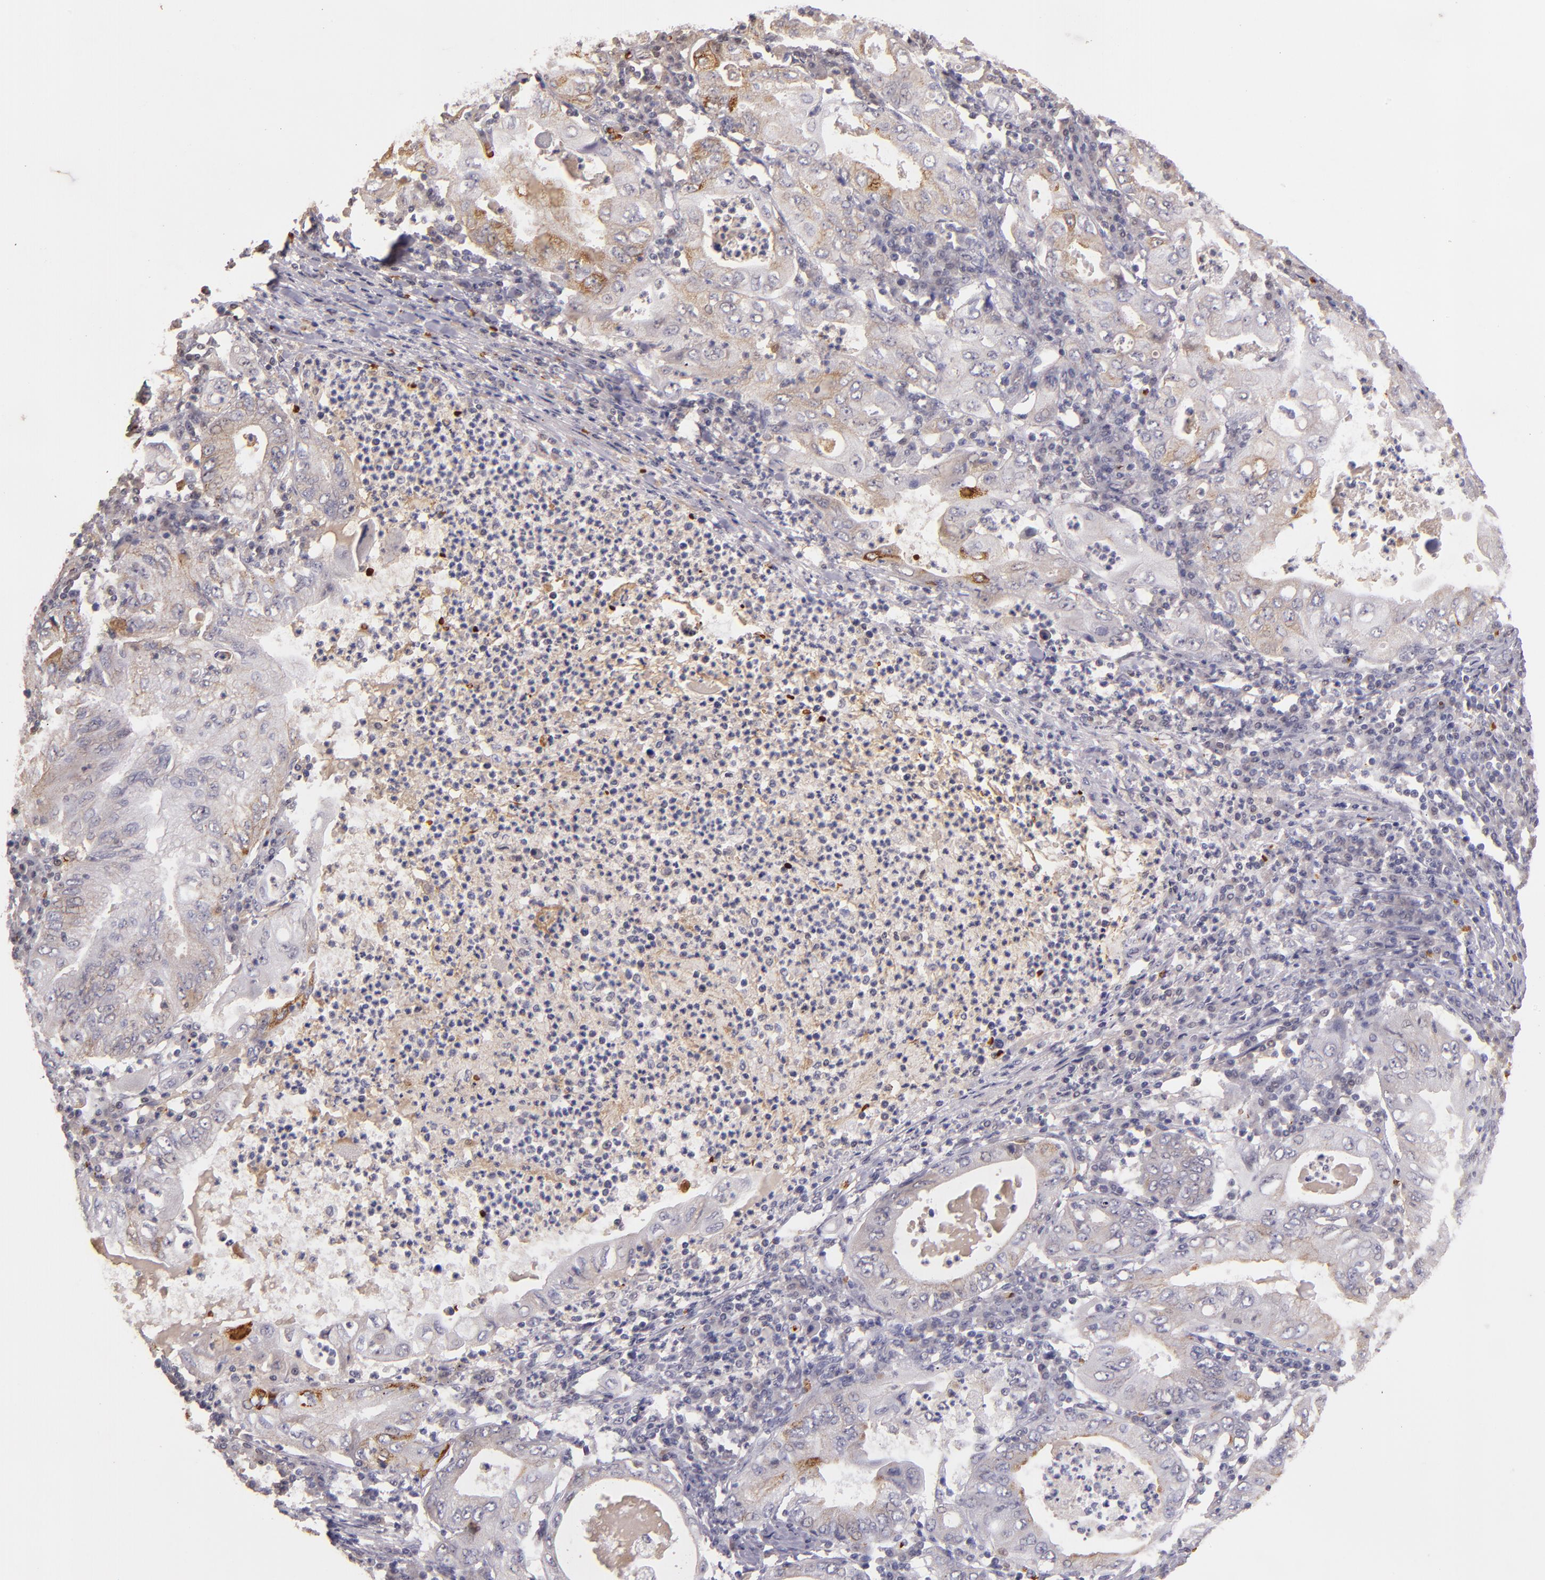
{"staining": {"intensity": "moderate", "quantity": "<25%", "location": "cytoplasmic/membranous"}, "tissue": "stomach cancer", "cell_type": "Tumor cells", "image_type": "cancer", "snomed": [{"axis": "morphology", "description": "Normal tissue, NOS"}, {"axis": "morphology", "description": "Adenocarcinoma, NOS"}, {"axis": "topography", "description": "Esophagus"}, {"axis": "topography", "description": "Stomach, upper"}, {"axis": "topography", "description": "Peripheral nerve tissue"}], "caption": "High-power microscopy captured an immunohistochemistry (IHC) histopathology image of stomach cancer, revealing moderate cytoplasmic/membranous positivity in approximately <25% of tumor cells.", "gene": "SERPINC1", "patient": {"sex": "male", "age": 62}}